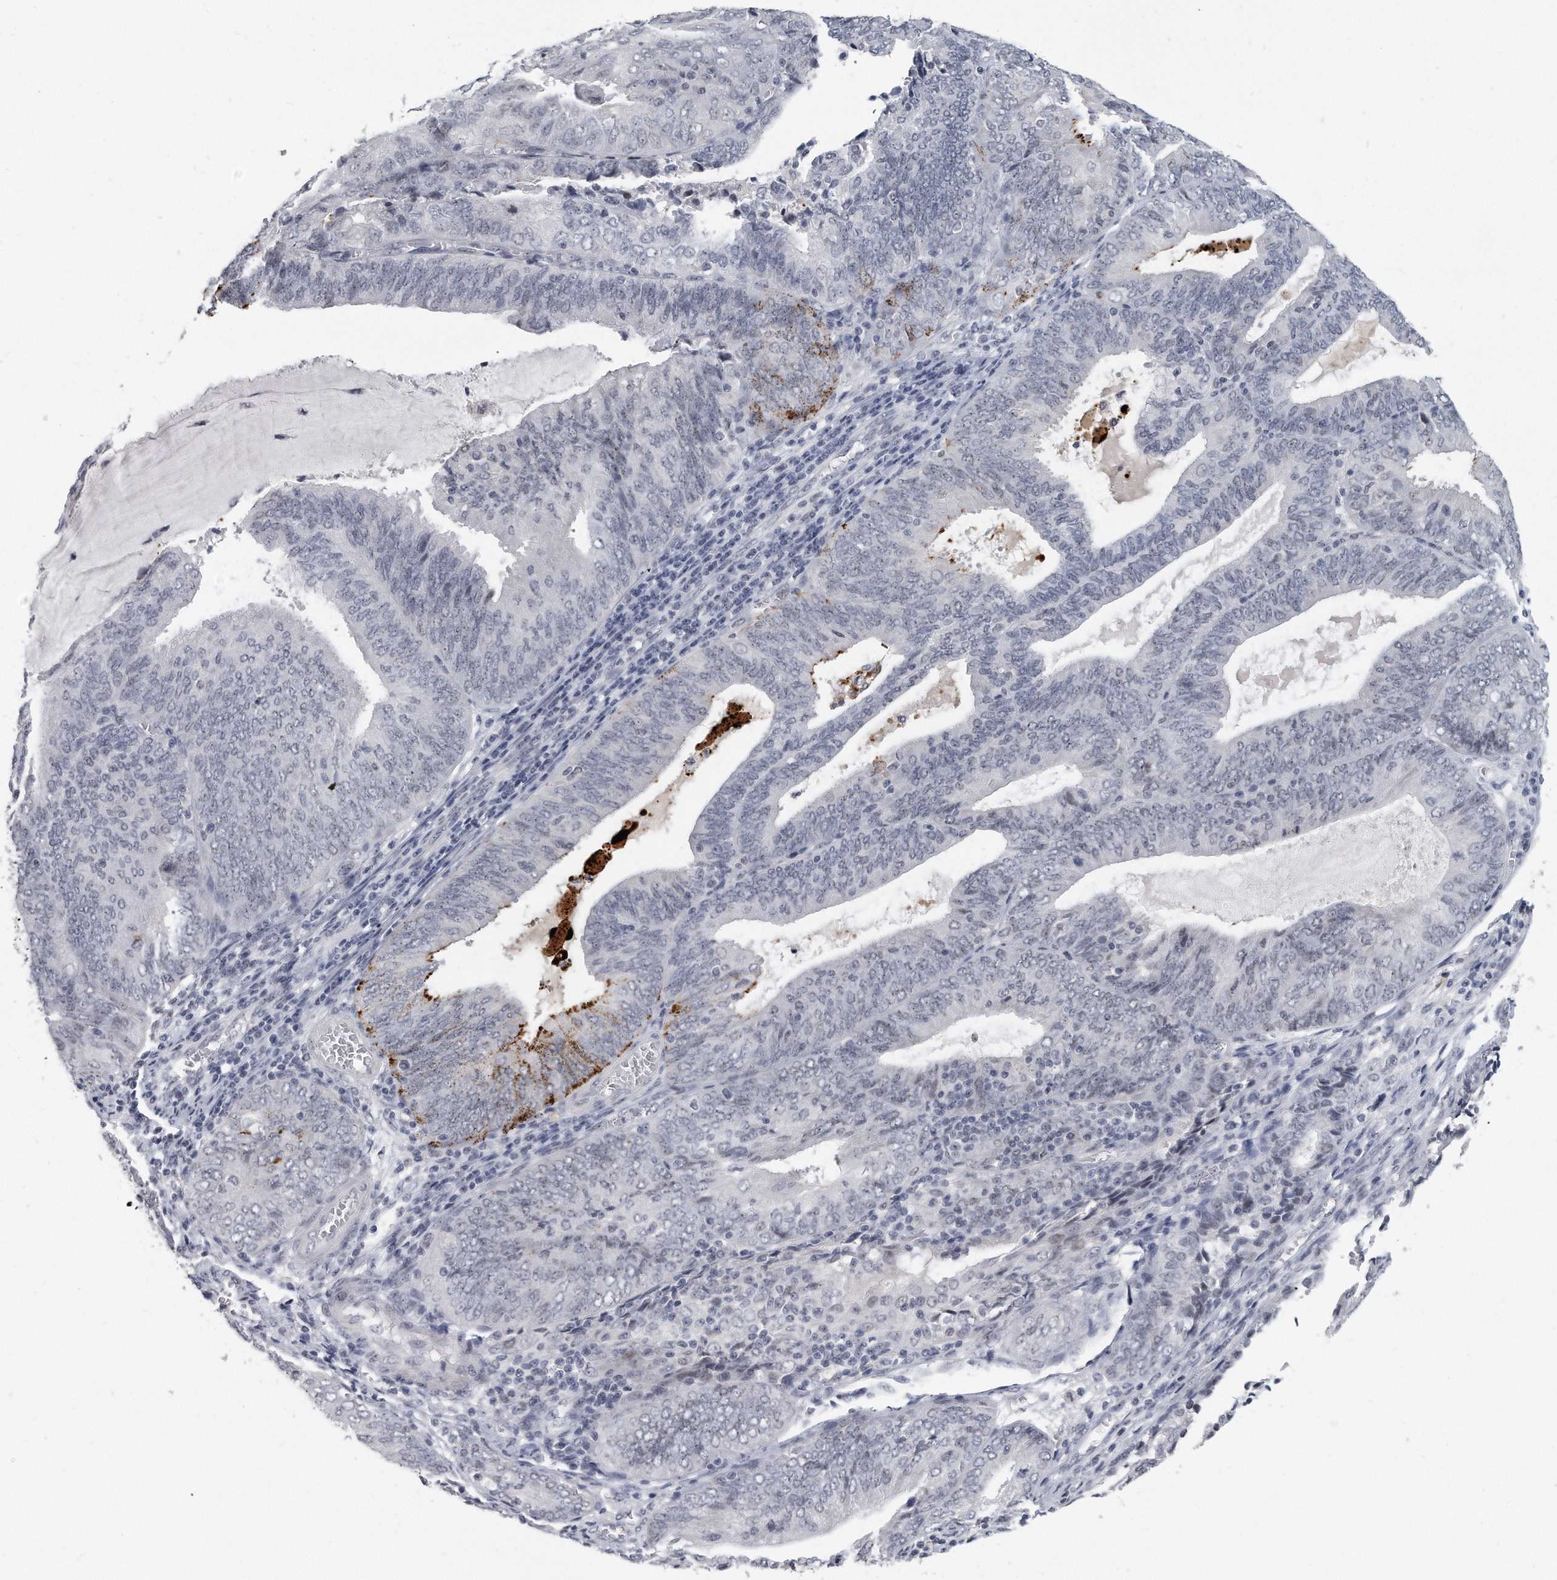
{"staining": {"intensity": "moderate", "quantity": "<25%", "location": "cytoplasmic/membranous"}, "tissue": "endometrial cancer", "cell_type": "Tumor cells", "image_type": "cancer", "snomed": [{"axis": "morphology", "description": "Adenocarcinoma, NOS"}, {"axis": "topography", "description": "Endometrium"}], "caption": "Endometrial cancer (adenocarcinoma) stained for a protein displays moderate cytoplasmic/membranous positivity in tumor cells.", "gene": "TFCP2L1", "patient": {"sex": "female", "age": 81}}